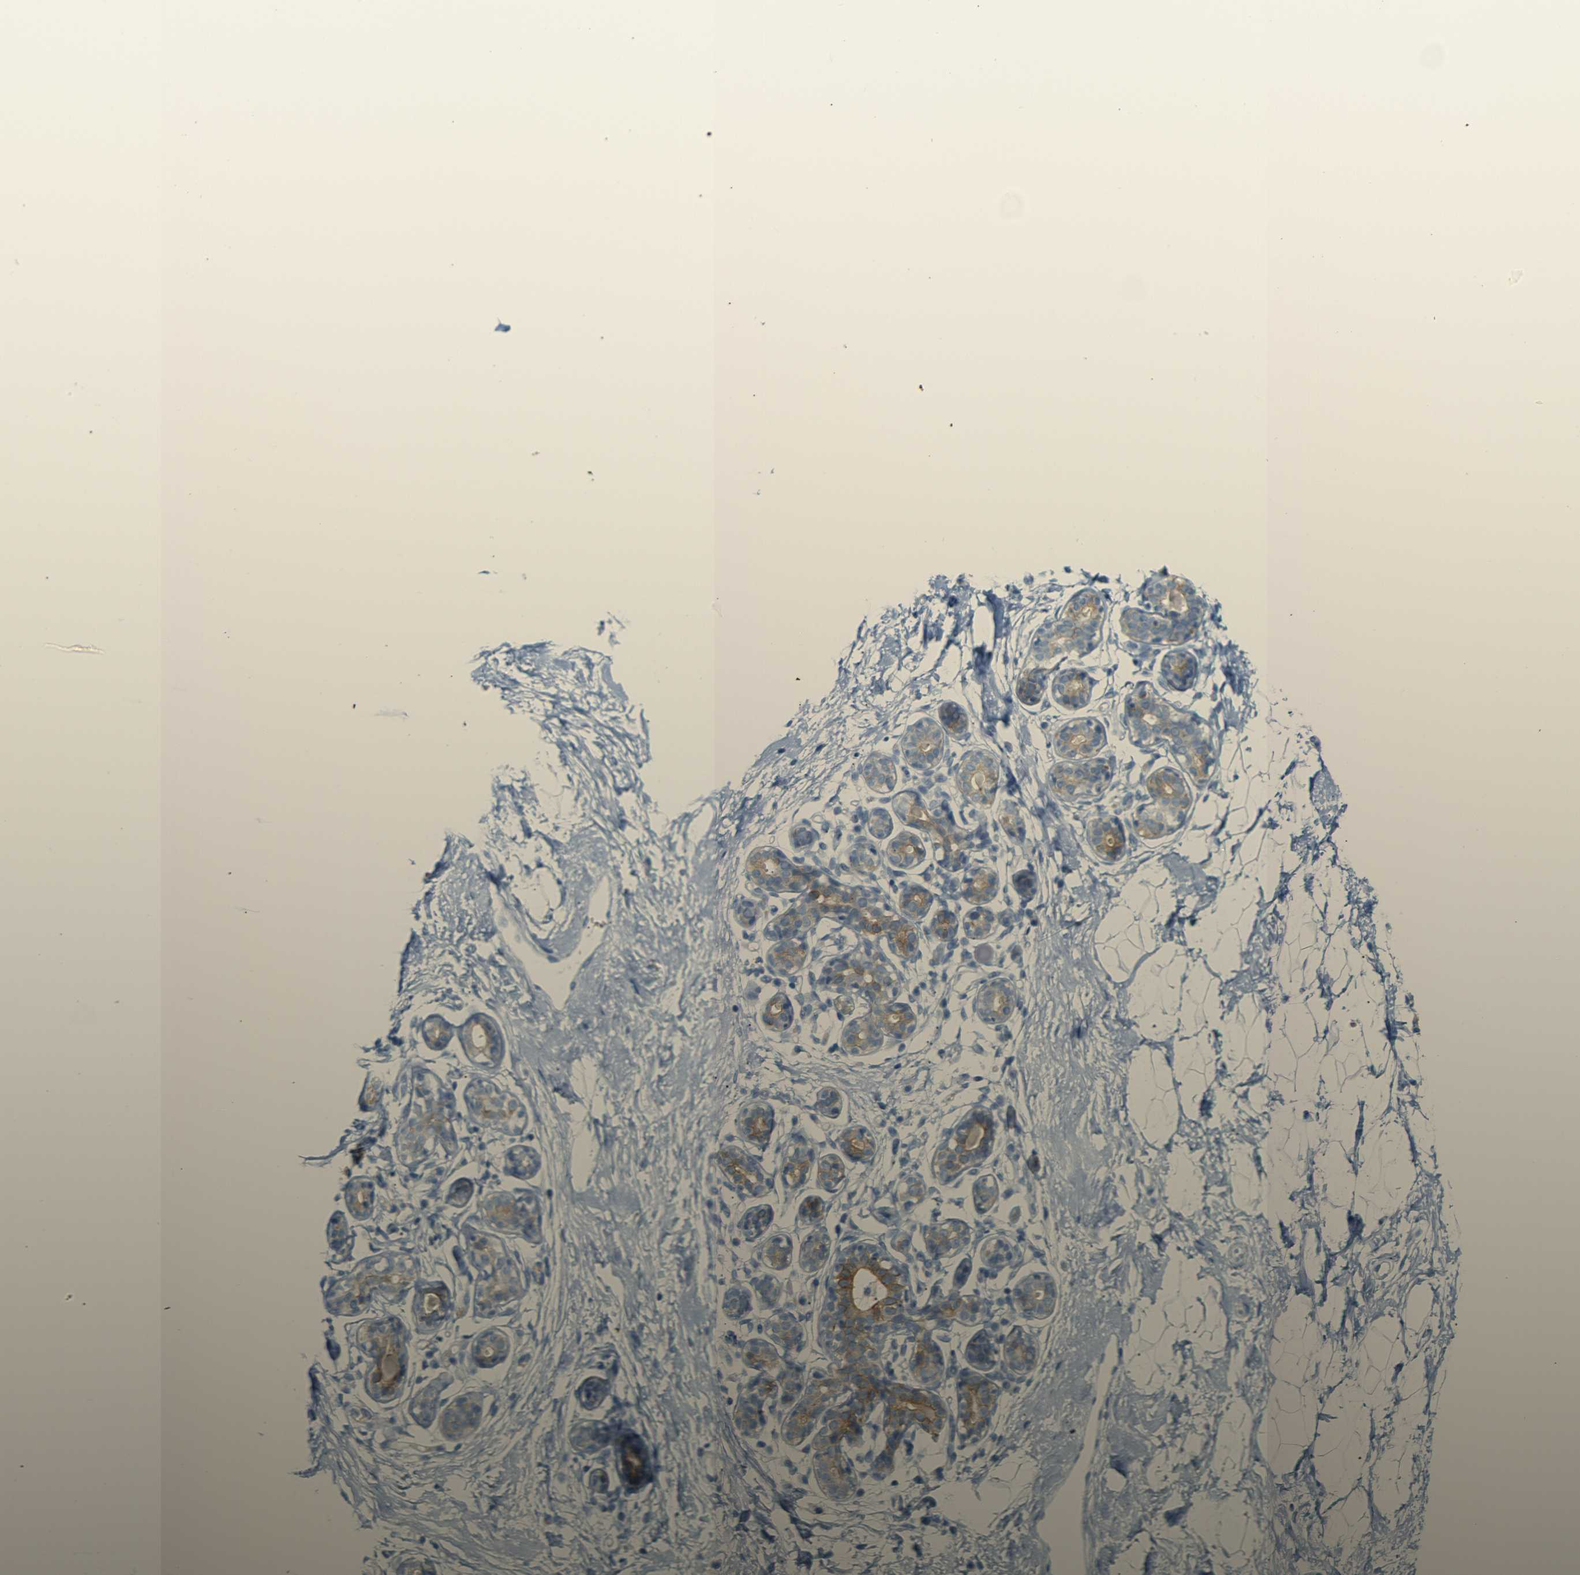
{"staining": {"intensity": "negative", "quantity": "none", "location": "none"}, "tissue": "breast", "cell_type": "Adipocytes", "image_type": "normal", "snomed": [{"axis": "morphology", "description": "Normal tissue, NOS"}, {"axis": "topography", "description": "Breast"}], "caption": "Immunohistochemistry histopathology image of benign breast stained for a protein (brown), which exhibits no expression in adipocytes. (DAB (3,3'-diaminobenzidine) IHC visualized using brightfield microscopy, high magnification).", "gene": "DYNAP", "patient": {"sex": "female", "age": 23}}